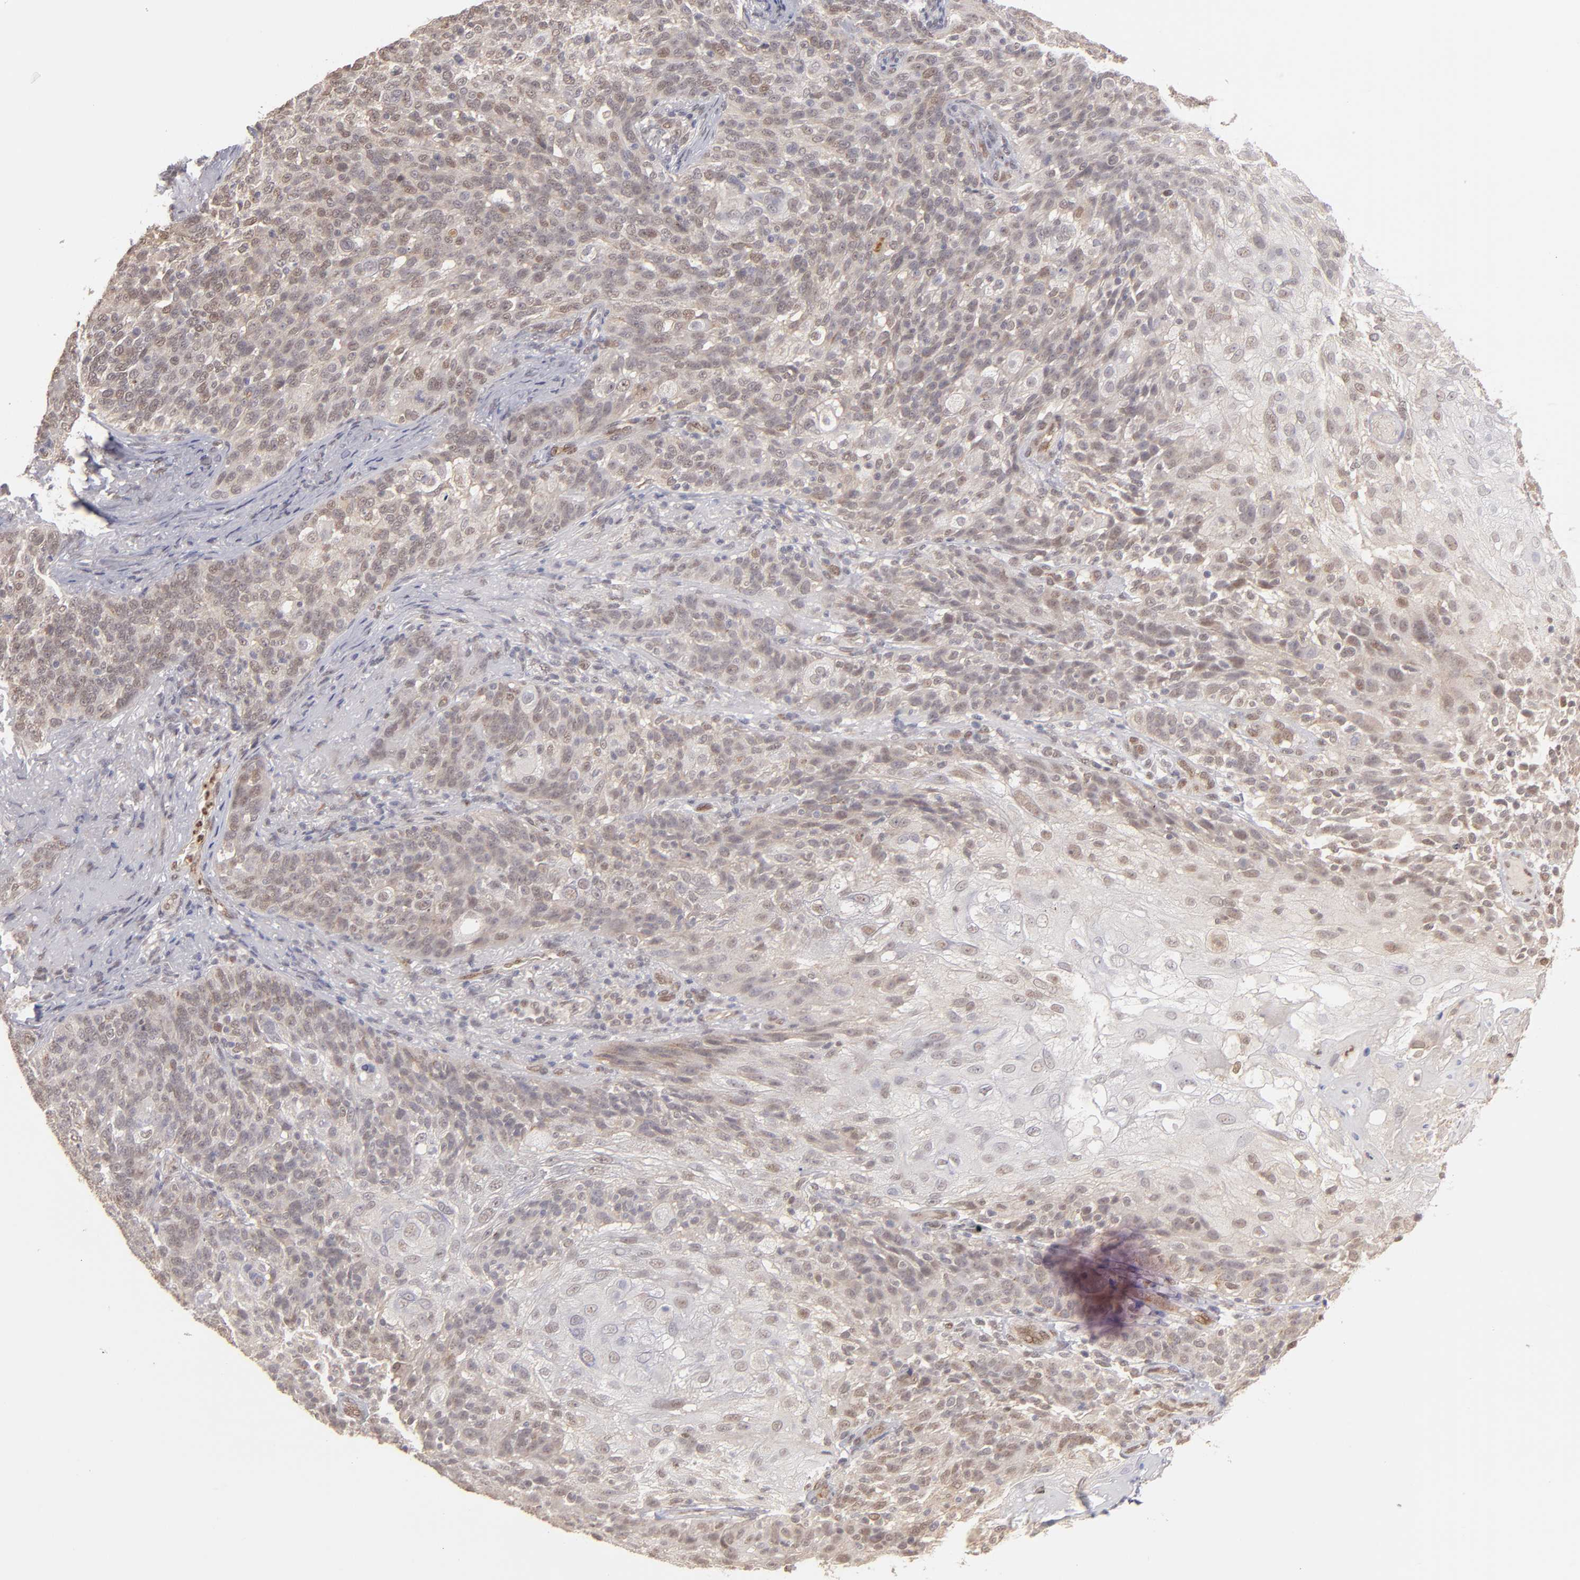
{"staining": {"intensity": "weak", "quantity": "25%-75%", "location": "cytoplasmic/membranous,nuclear"}, "tissue": "skin cancer", "cell_type": "Tumor cells", "image_type": "cancer", "snomed": [{"axis": "morphology", "description": "Normal tissue, NOS"}, {"axis": "morphology", "description": "Squamous cell carcinoma, NOS"}, {"axis": "topography", "description": "Skin"}], "caption": "High-power microscopy captured an immunohistochemistry (IHC) photomicrograph of skin cancer, revealing weak cytoplasmic/membranous and nuclear expression in about 25%-75% of tumor cells.", "gene": "NFE2", "patient": {"sex": "female", "age": 83}}